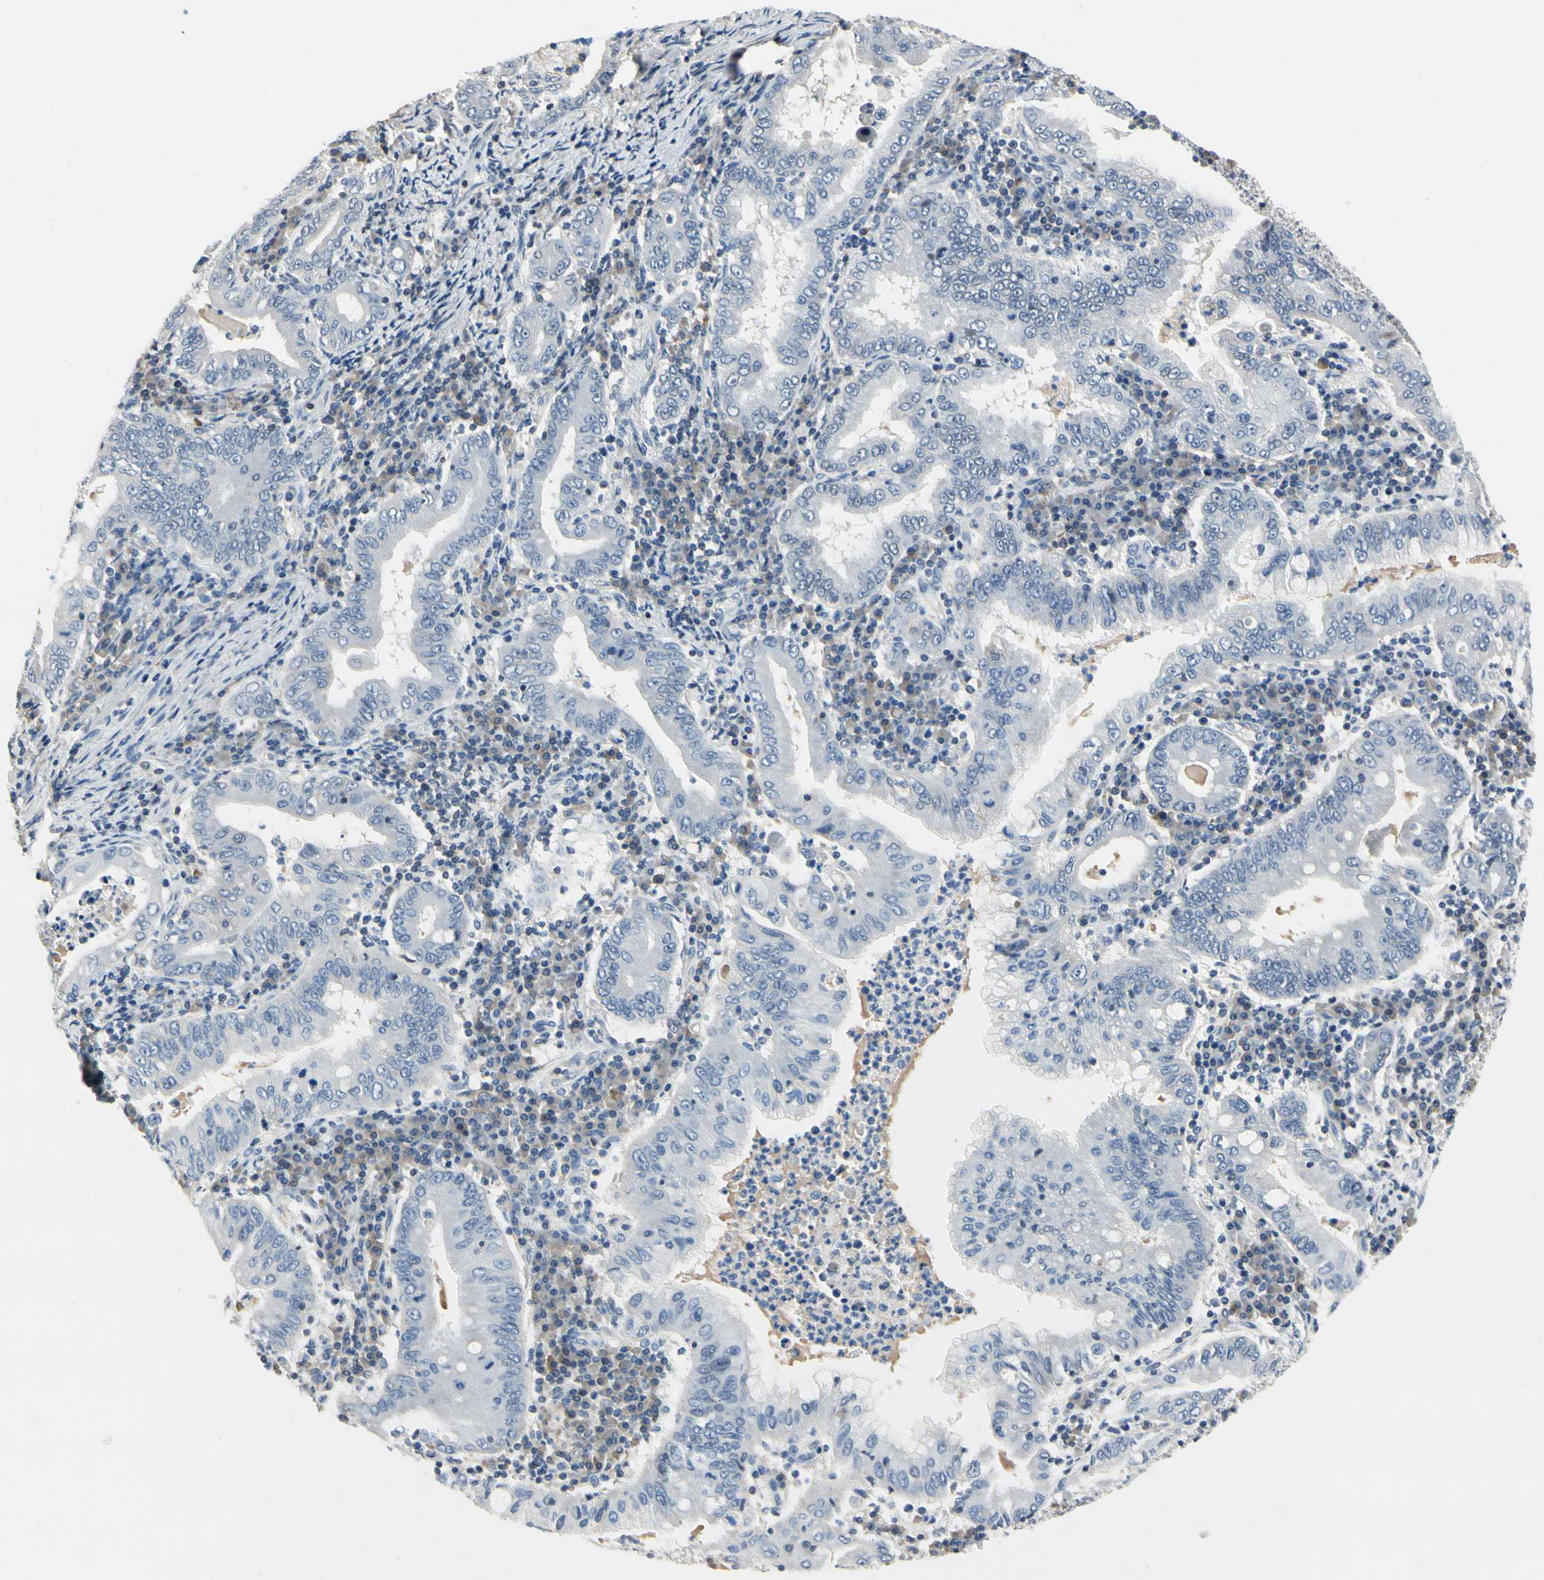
{"staining": {"intensity": "negative", "quantity": "none", "location": "none"}, "tissue": "stomach cancer", "cell_type": "Tumor cells", "image_type": "cancer", "snomed": [{"axis": "morphology", "description": "Normal tissue, NOS"}, {"axis": "morphology", "description": "Adenocarcinoma, NOS"}, {"axis": "topography", "description": "Esophagus"}, {"axis": "topography", "description": "Stomach, upper"}, {"axis": "topography", "description": "Peripheral nerve tissue"}], "caption": "Photomicrograph shows no protein staining in tumor cells of stomach cancer tissue.", "gene": "NFATC2", "patient": {"sex": "male", "age": 62}}